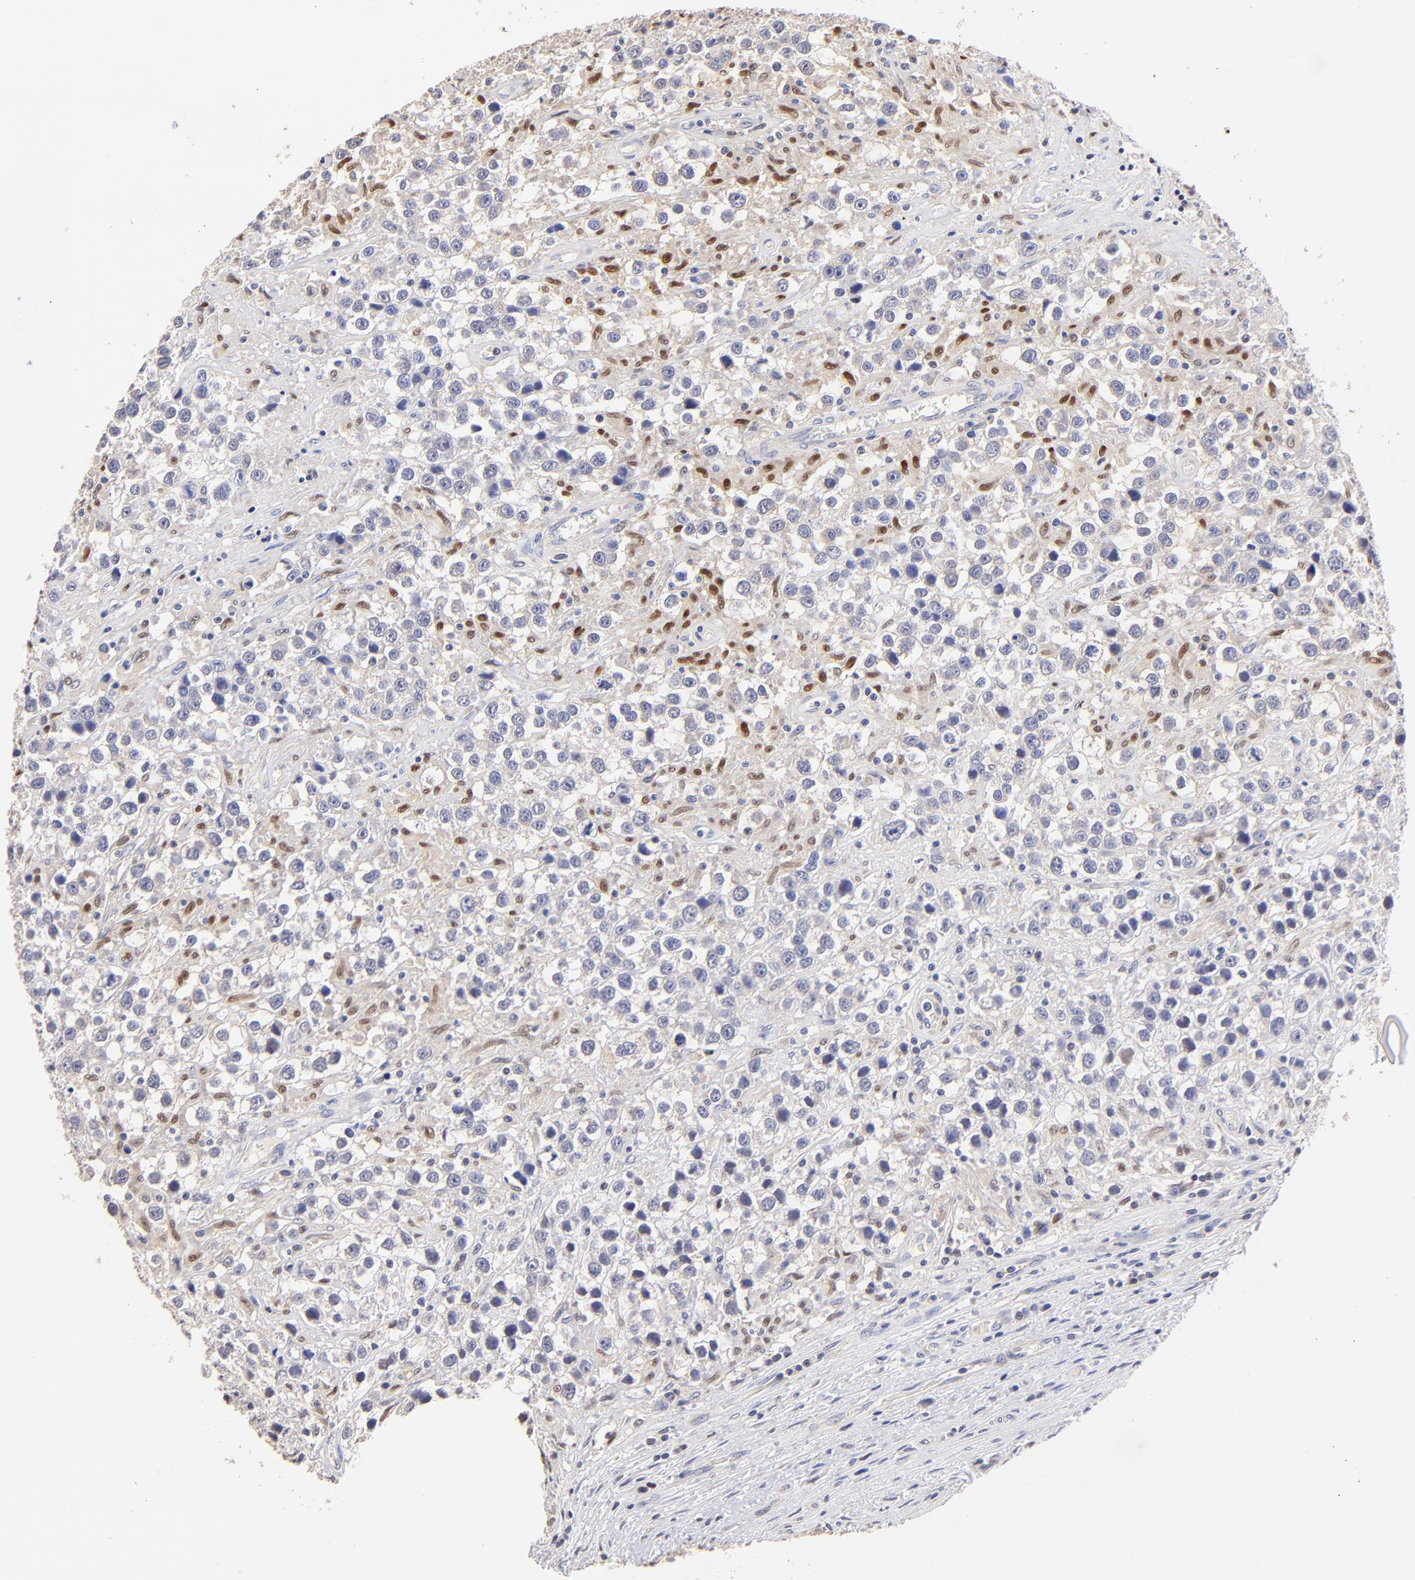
{"staining": {"intensity": "negative", "quantity": "none", "location": "none"}, "tissue": "testis cancer", "cell_type": "Tumor cells", "image_type": "cancer", "snomed": [{"axis": "morphology", "description": "Seminoma, NOS"}, {"axis": "topography", "description": "Testis"}], "caption": "There is no significant expression in tumor cells of seminoma (testis).", "gene": "BBOF1", "patient": {"sex": "male", "age": 43}}